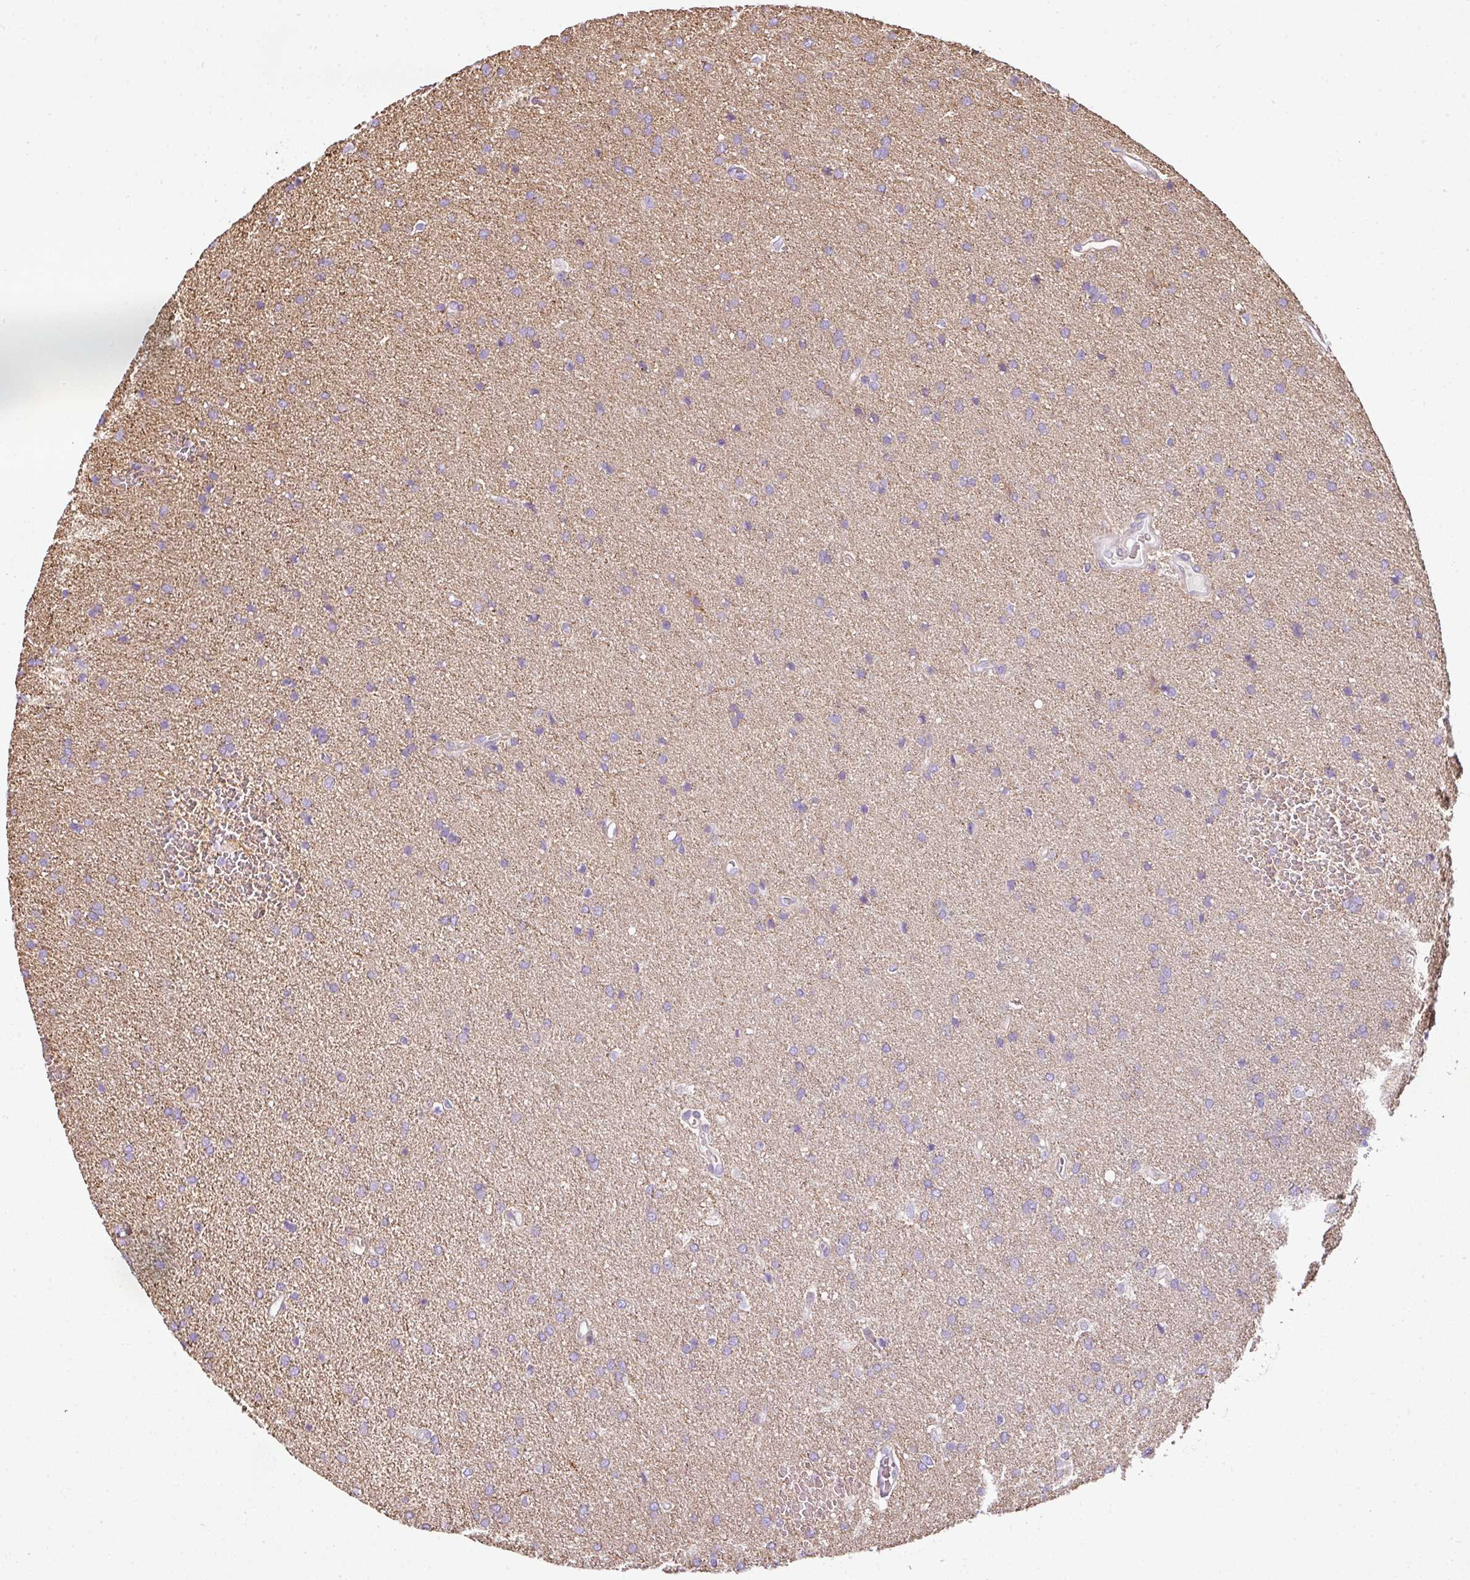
{"staining": {"intensity": "negative", "quantity": "none", "location": "none"}, "tissue": "glioma", "cell_type": "Tumor cells", "image_type": "cancer", "snomed": [{"axis": "morphology", "description": "Glioma, malignant, Low grade"}, {"axis": "topography", "description": "Brain"}], "caption": "This is an IHC histopathology image of human glioma. There is no positivity in tumor cells.", "gene": "ANKRD18A", "patient": {"sex": "female", "age": 34}}